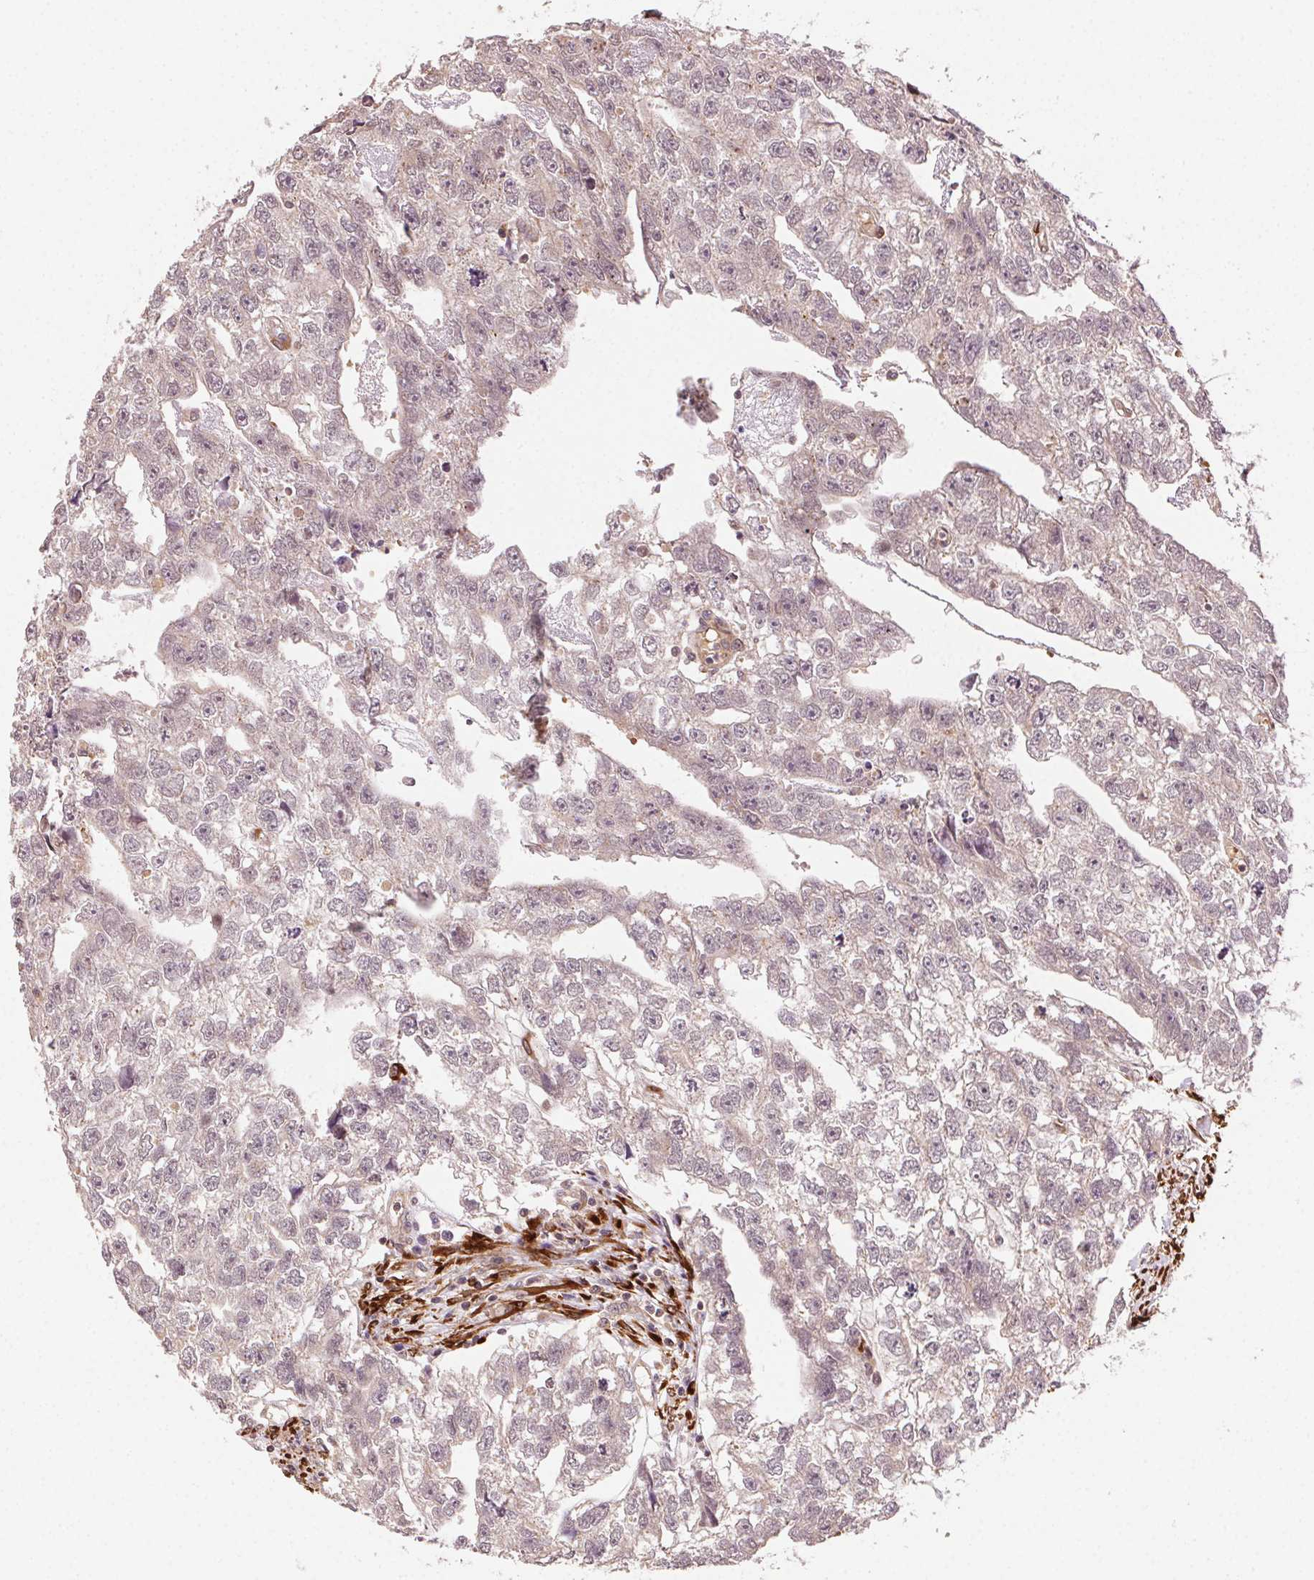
{"staining": {"intensity": "weak", "quantity": ">75%", "location": "cytoplasmic/membranous,nuclear"}, "tissue": "testis cancer", "cell_type": "Tumor cells", "image_type": "cancer", "snomed": [{"axis": "morphology", "description": "Carcinoma, Embryonal, NOS"}, {"axis": "morphology", "description": "Teratoma, malignant, NOS"}, {"axis": "topography", "description": "Testis"}], "caption": "Immunohistochemistry micrograph of neoplastic tissue: human malignant teratoma (testis) stained using immunohistochemistry reveals low levels of weak protein expression localized specifically in the cytoplasmic/membranous and nuclear of tumor cells, appearing as a cytoplasmic/membranous and nuclear brown color.", "gene": "KLHL15", "patient": {"sex": "male", "age": 44}}